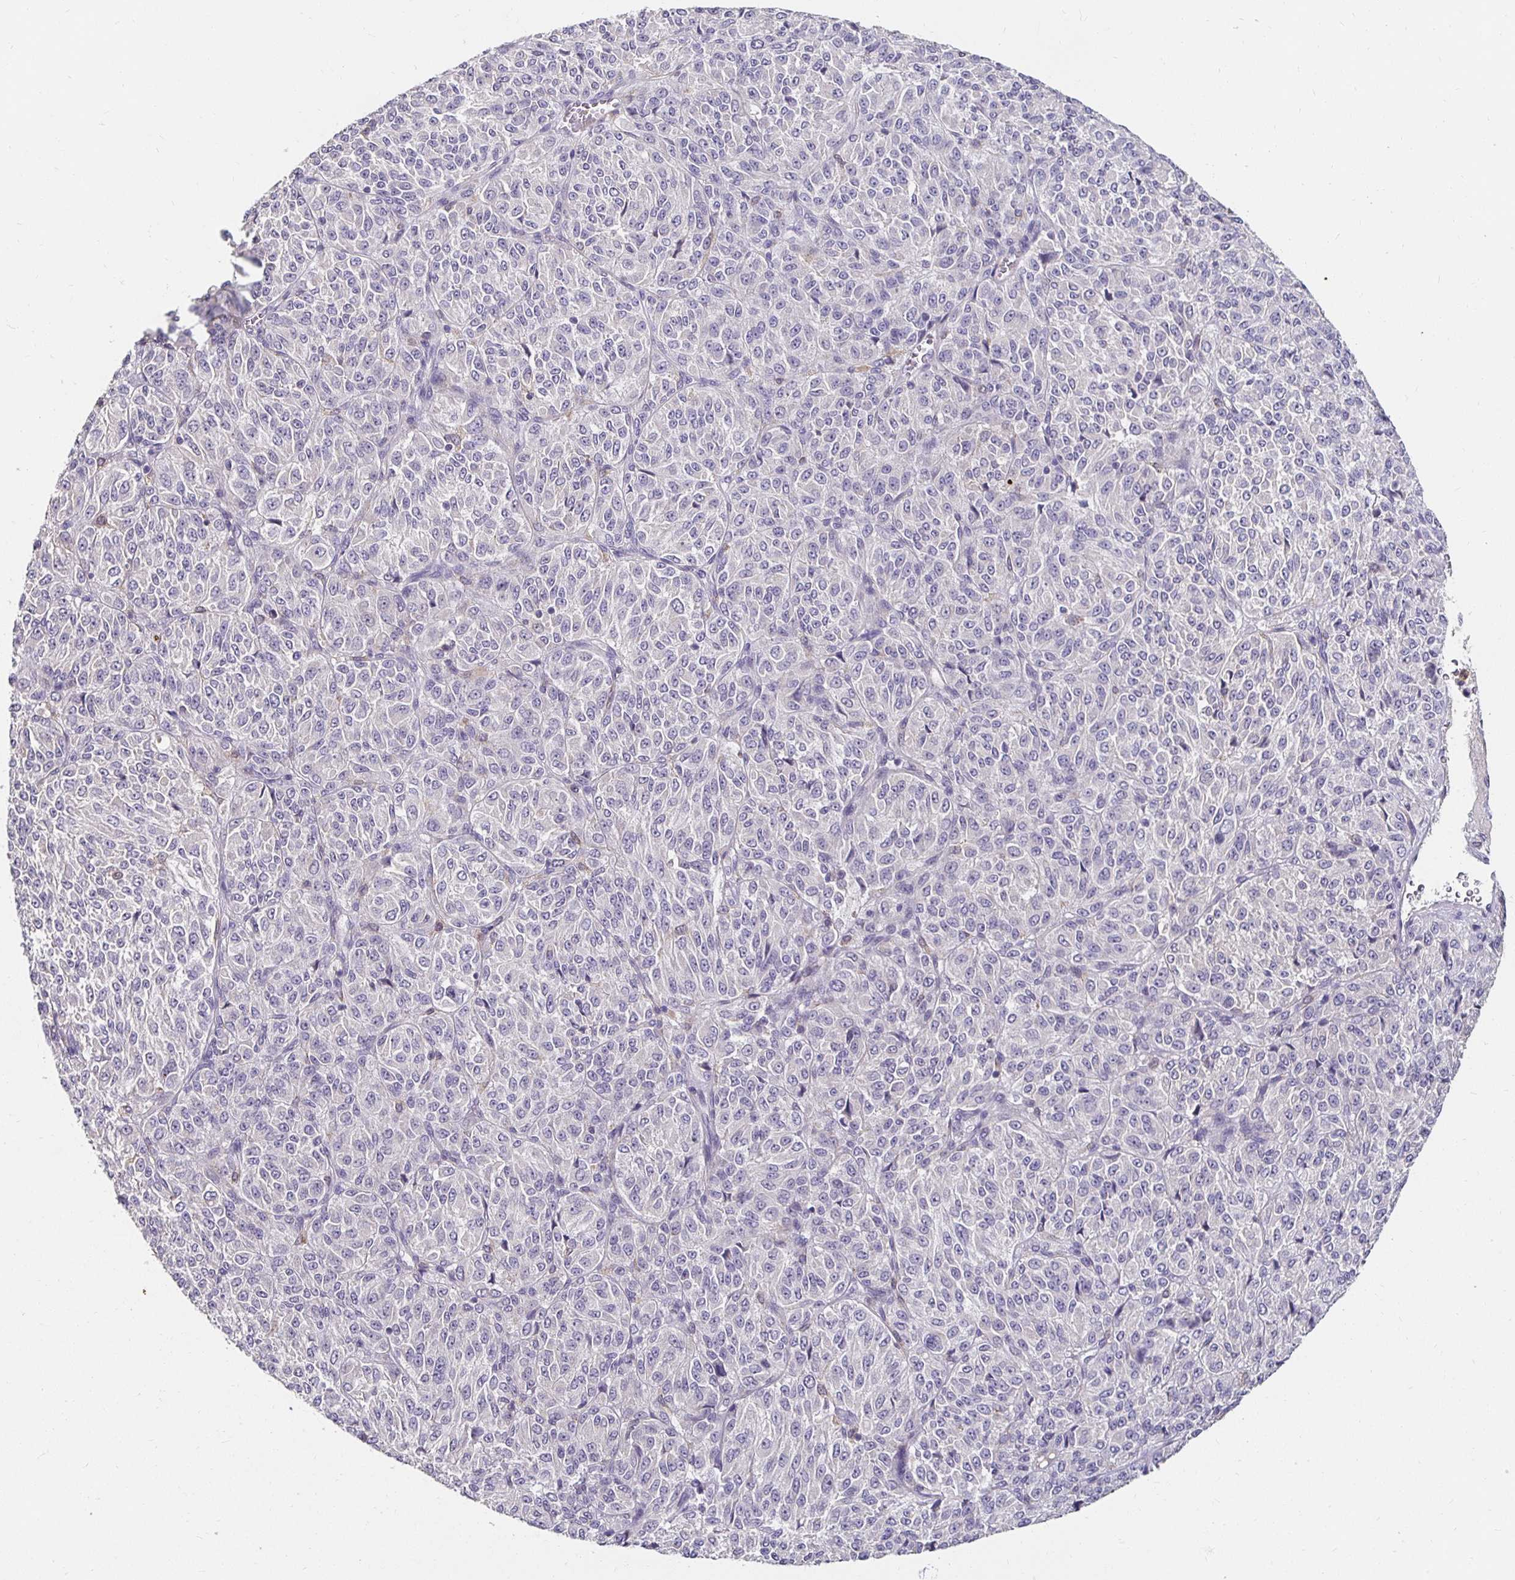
{"staining": {"intensity": "negative", "quantity": "none", "location": "none"}, "tissue": "melanoma", "cell_type": "Tumor cells", "image_type": "cancer", "snomed": [{"axis": "morphology", "description": "Malignant melanoma, Metastatic site"}, {"axis": "topography", "description": "Brain"}], "caption": "The immunohistochemistry micrograph has no significant staining in tumor cells of melanoma tissue.", "gene": "GK2", "patient": {"sex": "female", "age": 56}}